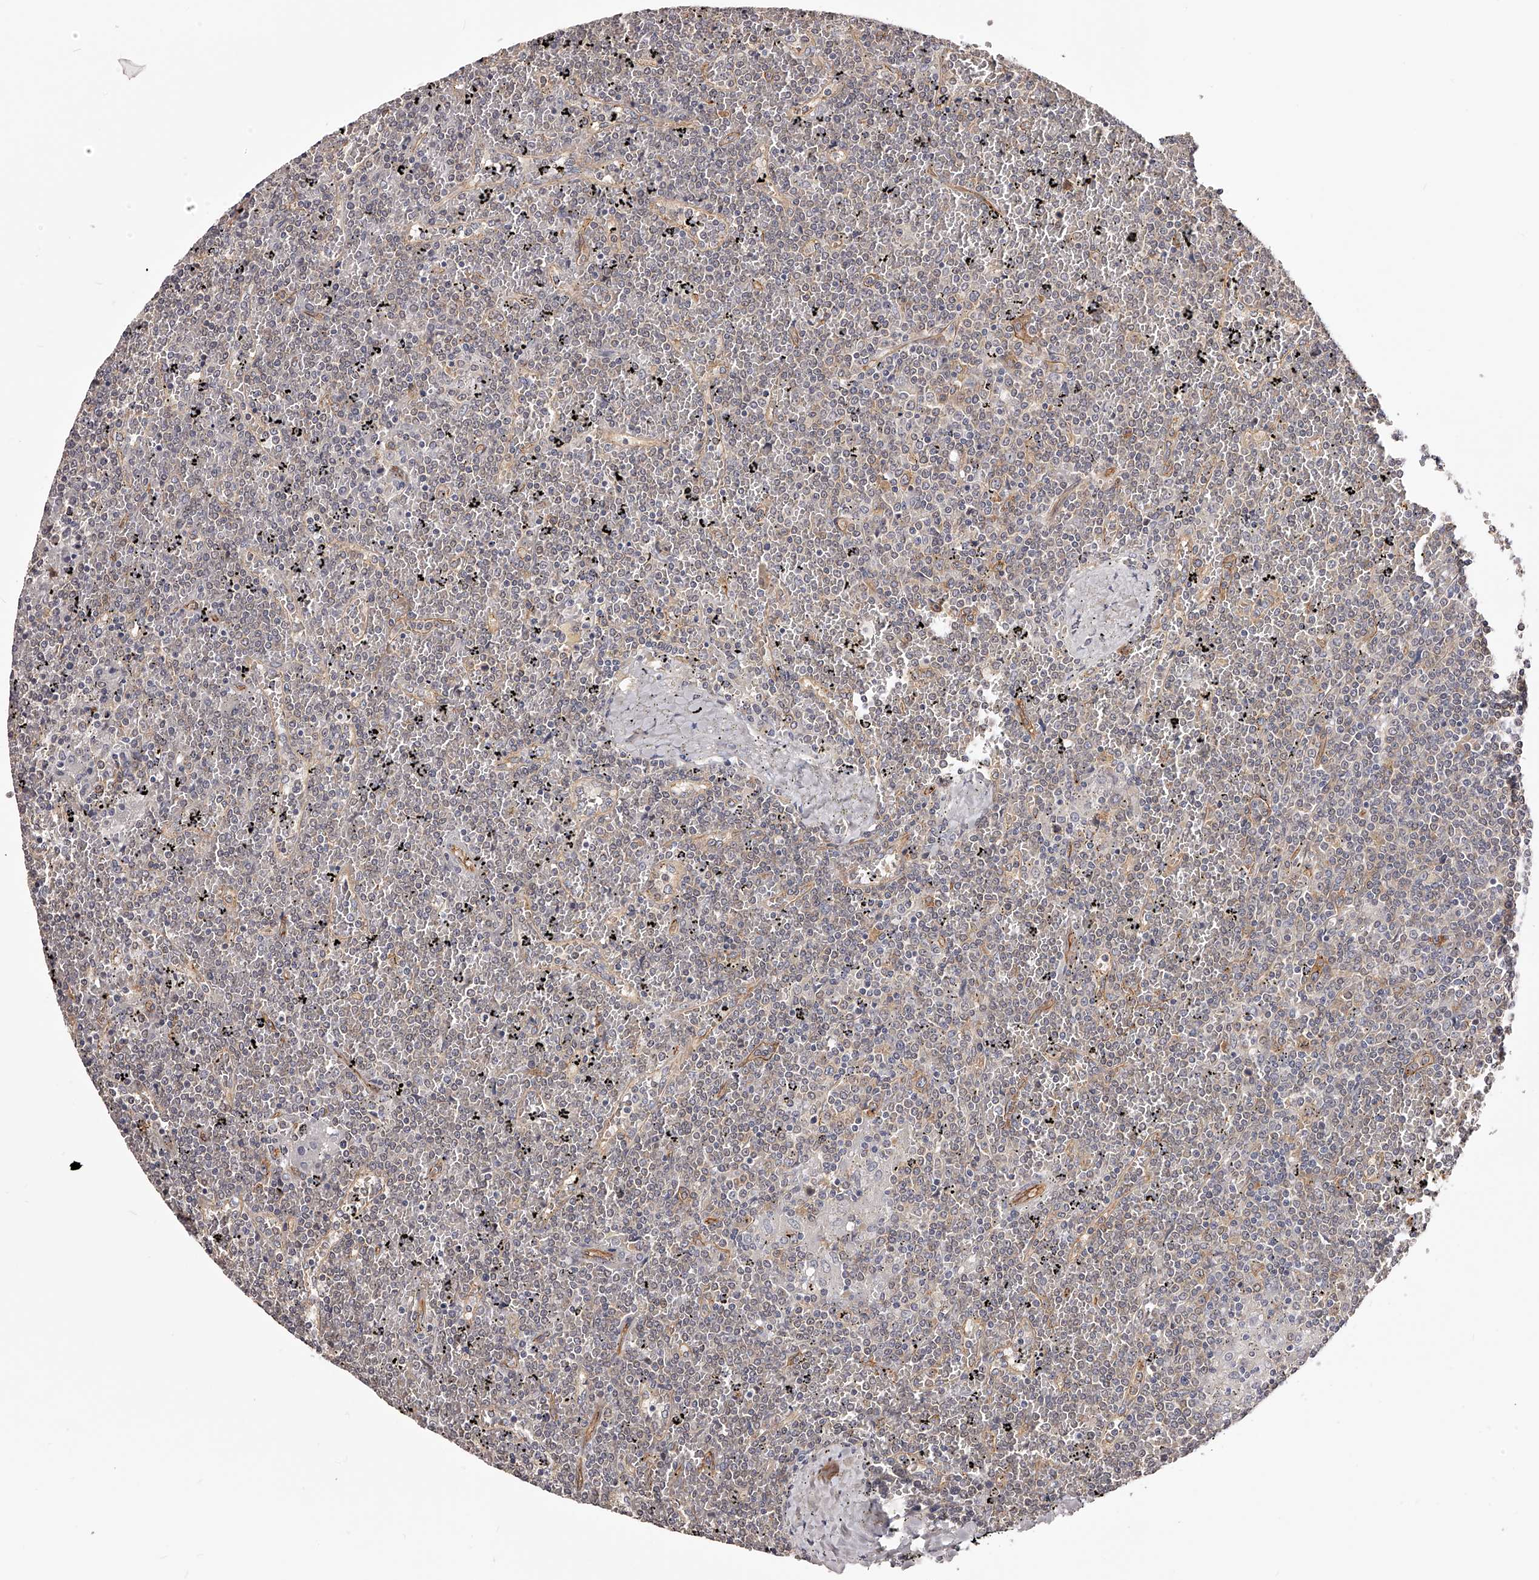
{"staining": {"intensity": "weak", "quantity": "<25%", "location": "nuclear"}, "tissue": "lymphoma", "cell_type": "Tumor cells", "image_type": "cancer", "snomed": [{"axis": "morphology", "description": "Malignant lymphoma, non-Hodgkin's type, Low grade"}, {"axis": "topography", "description": "Spleen"}], "caption": "DAB (3,3'-diaminobenzidine) immunohistochemical staining of human low-grade malignant lymphoma, non-Hodgkin's type shows no significant staining in tumor cells.", "gene": "LTV1", "patient": {"sex": "female", "age": 19}}